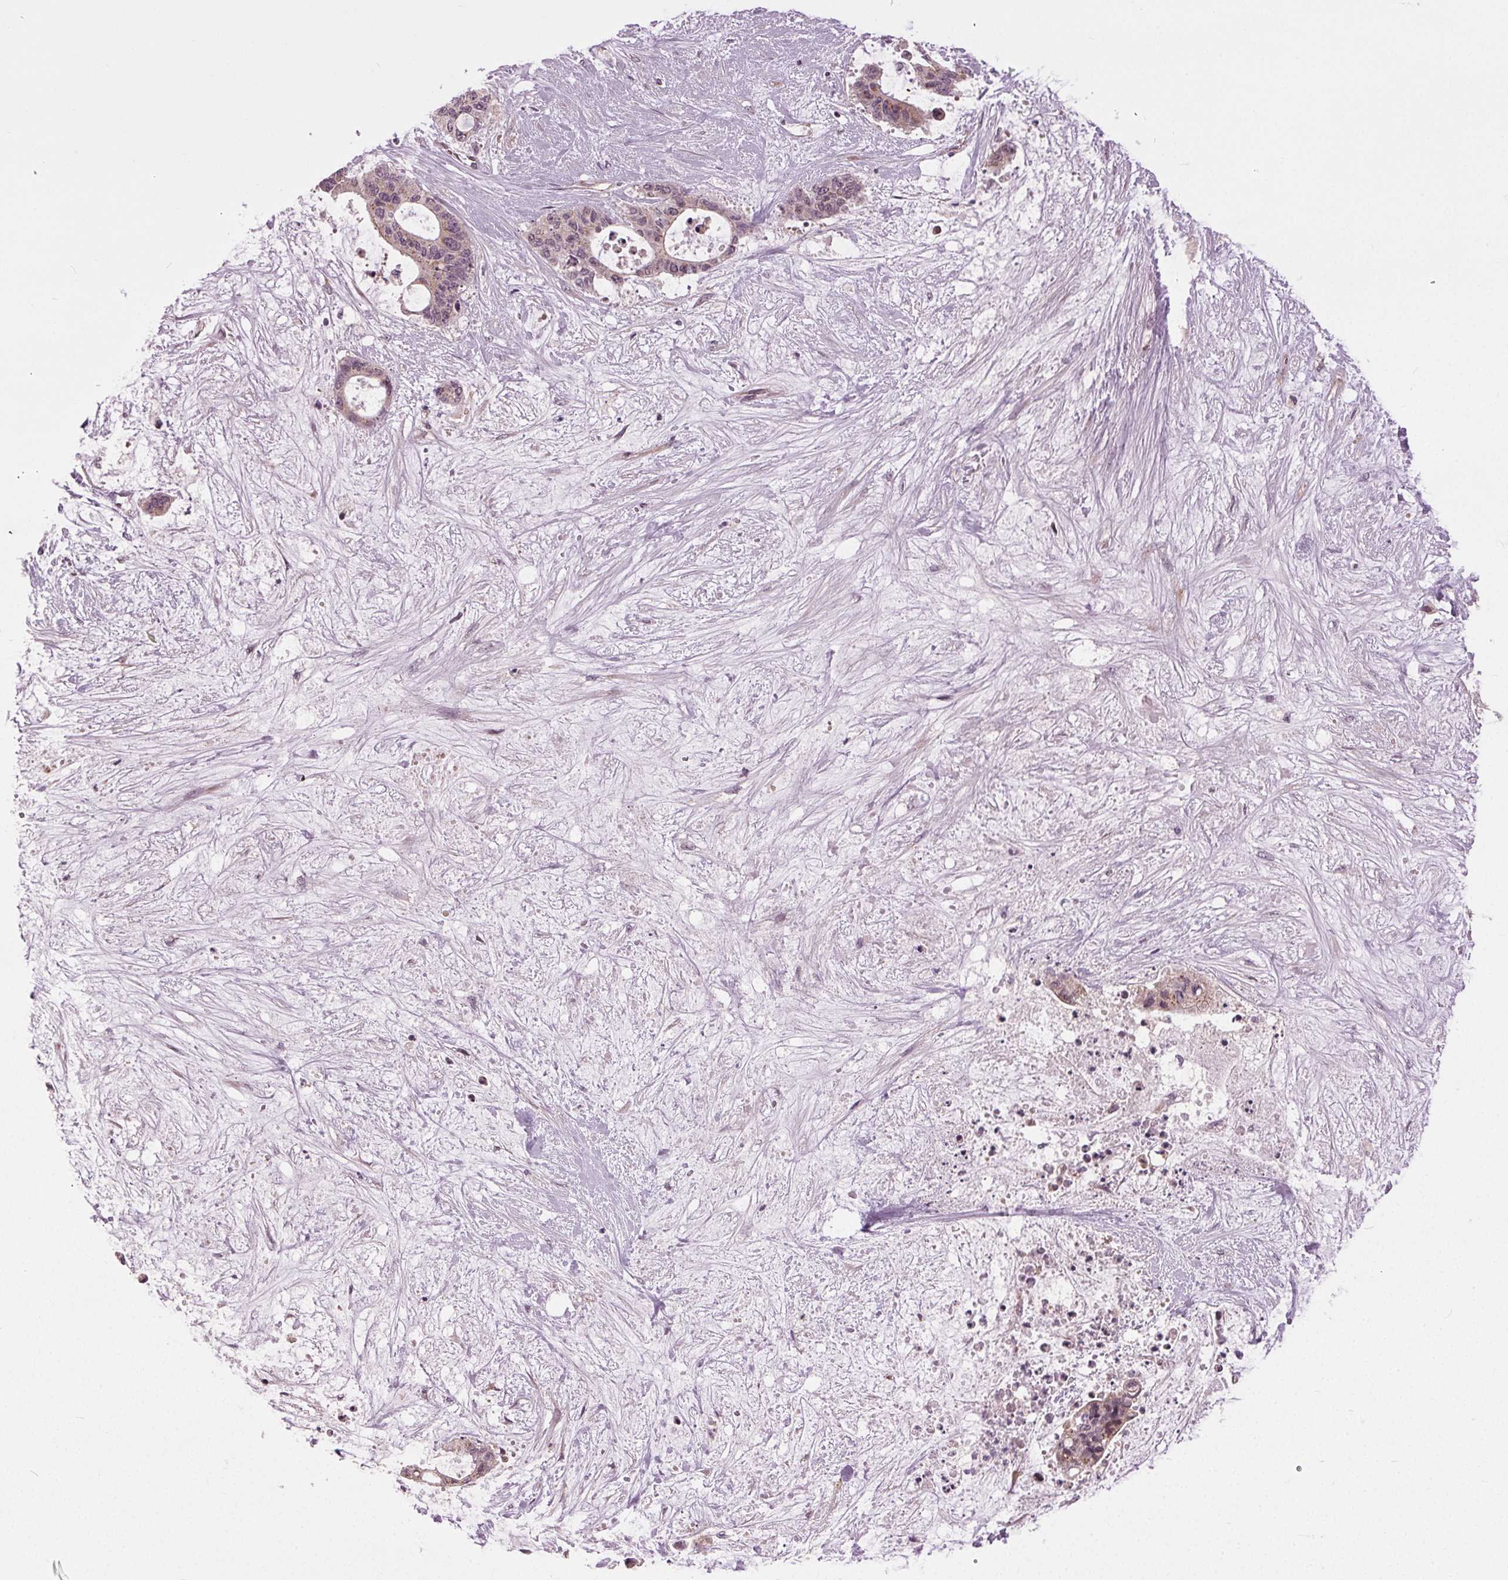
{"staining": {"intensity": "weak", "quantity": ">75%", "location": "cytoplasmic/membranous"}, "tissue": "liver cancer", "cell_type": "Tumor cells", "image_type": "cancer", "snomed": [{"axis": "morphology", "description": "Normal tissue, NOS"}, {"axis": "morphology", "description": "Cholangiocarcinoma"}, {"axis": "topography", "description": "Liver"}, {"axis": "topography", "description": "Peripheral nerve tissue"}], "caption": "A high-resolution histopathology image shows immunohistochemistry staining of liver cancer, which demonstrates weak cytoplasmic/membranous staining in about >75% of tumor cells. (DAB (3,3'-diaminobenzidine) = brown stain, brightfield microscopy at high magnification).", "gene": "BSDC1", "patient": {"sex": "female", "age": 73}}